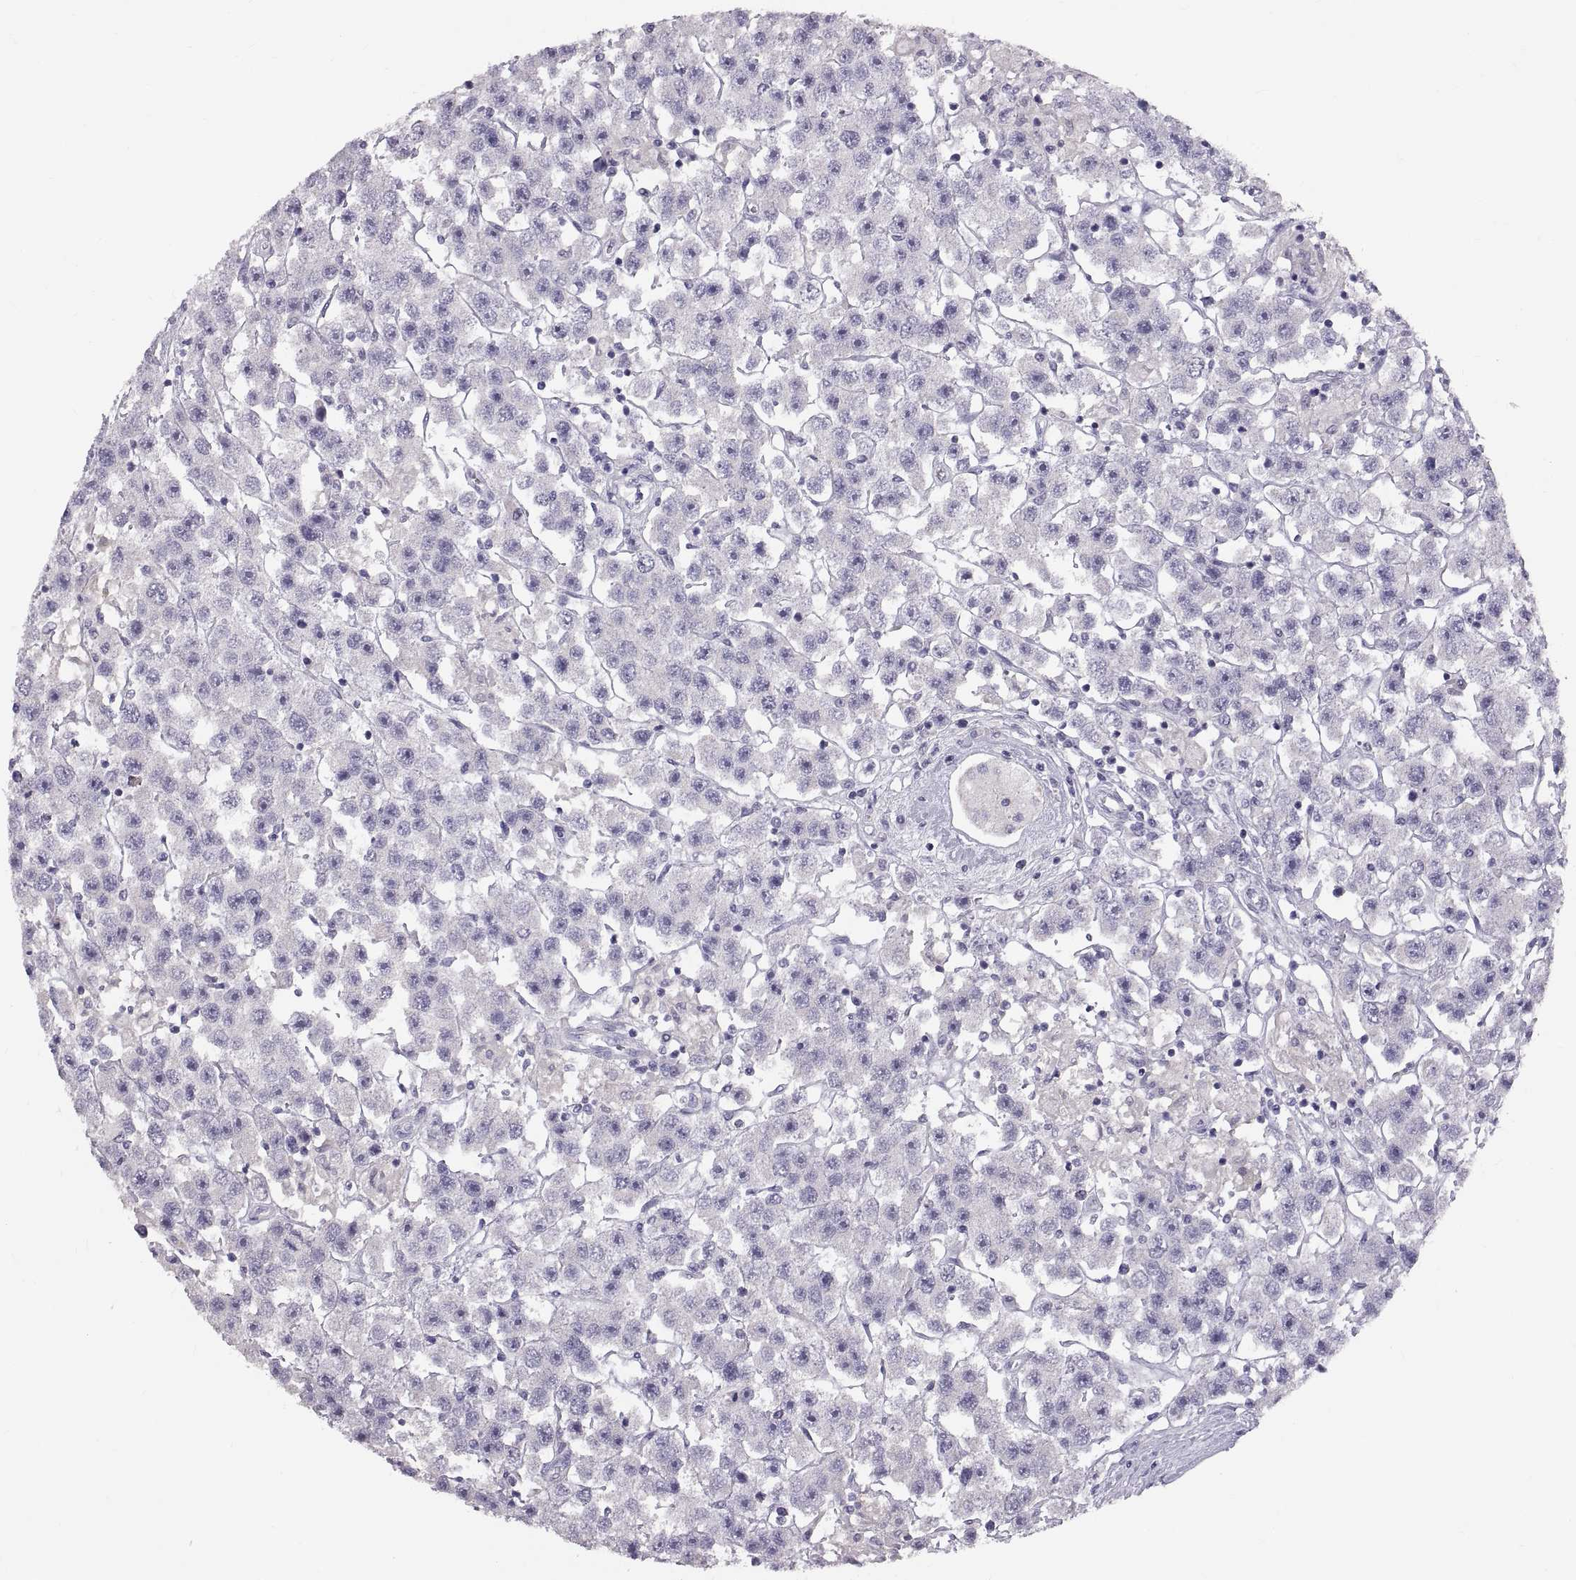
{"staining": {"intensity": "negative", "quantity": "none", "location": "none"}, "tissue": "testis cancer", "cell_type": "Tumor cells", "image_type": "cancer", "snomed": [{"axis": "morphology", "description": "Seminoma, NOS"}, {"axis": "topography", "description": "Testis"}], "caption": "The image displays no significant staining in tumor cells of testis cancer (seminoma). The staining was performed using DAB (3,3'-diaminobenzidine) to visualize the protein expression in brown, while the nuclei were stained in blue with hematoxylin (Magnification: 20x).", "gene": "WBP2NL", "patient": {"sex": "male", "age": 45}}